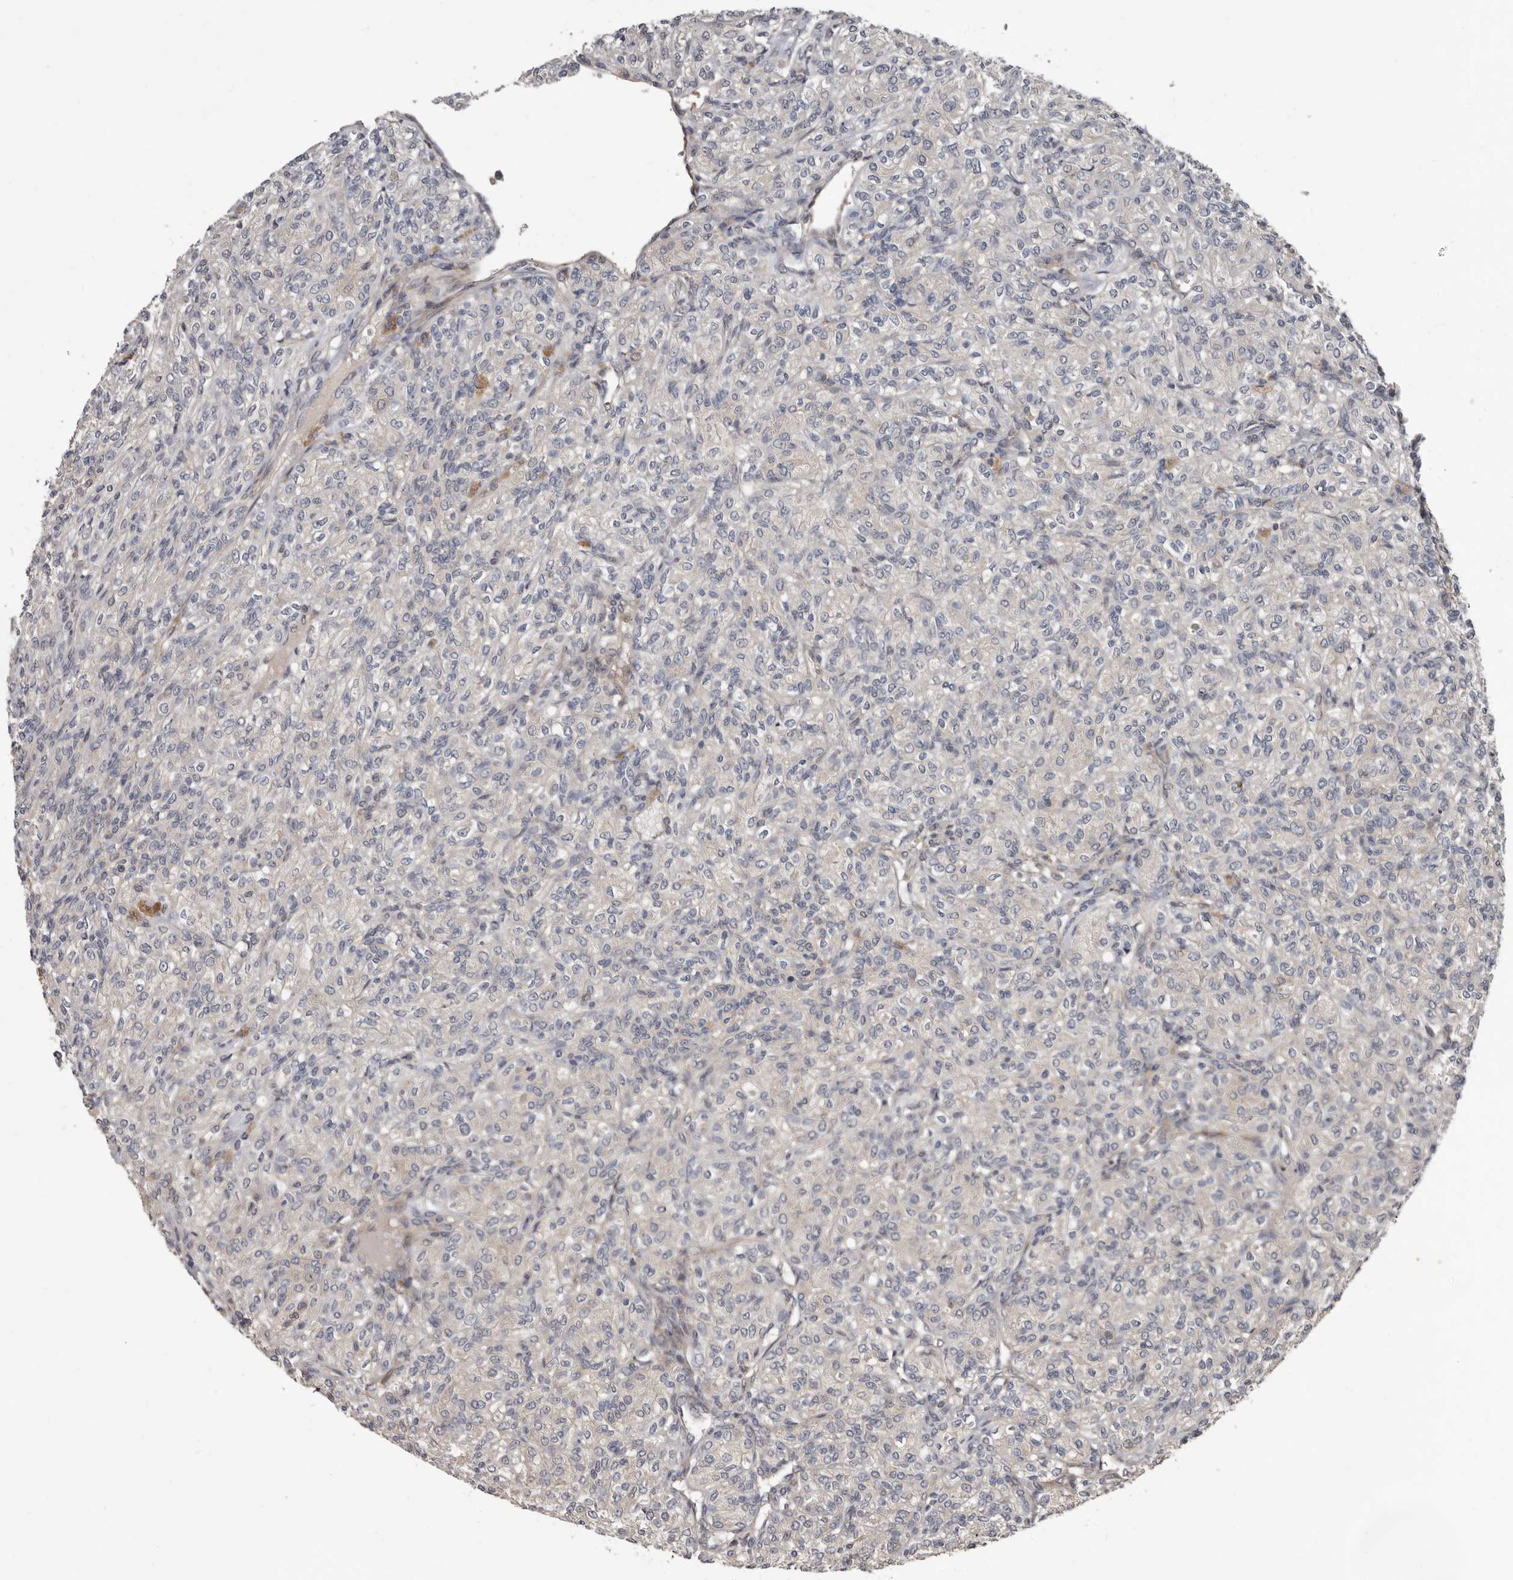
{"staining": {"intensity": "negative", "quantity": "none", "location": "none"}, "tissue": "renal cancer", "cell_type": "Tumor cells", "image_type": "cancer", "snomed": [{"axis": "morphology", "description": "Adenocarcinoma, NOS"}, {"axis": "topography", "description": "Kidney"}], "caption": "Adenocarcinoma (renal) was stained to show a protein in brown. There is no significant positivity in tumor cells.", "gene": "FGFR4", "patient": {"sex": "male", "age": 77}}